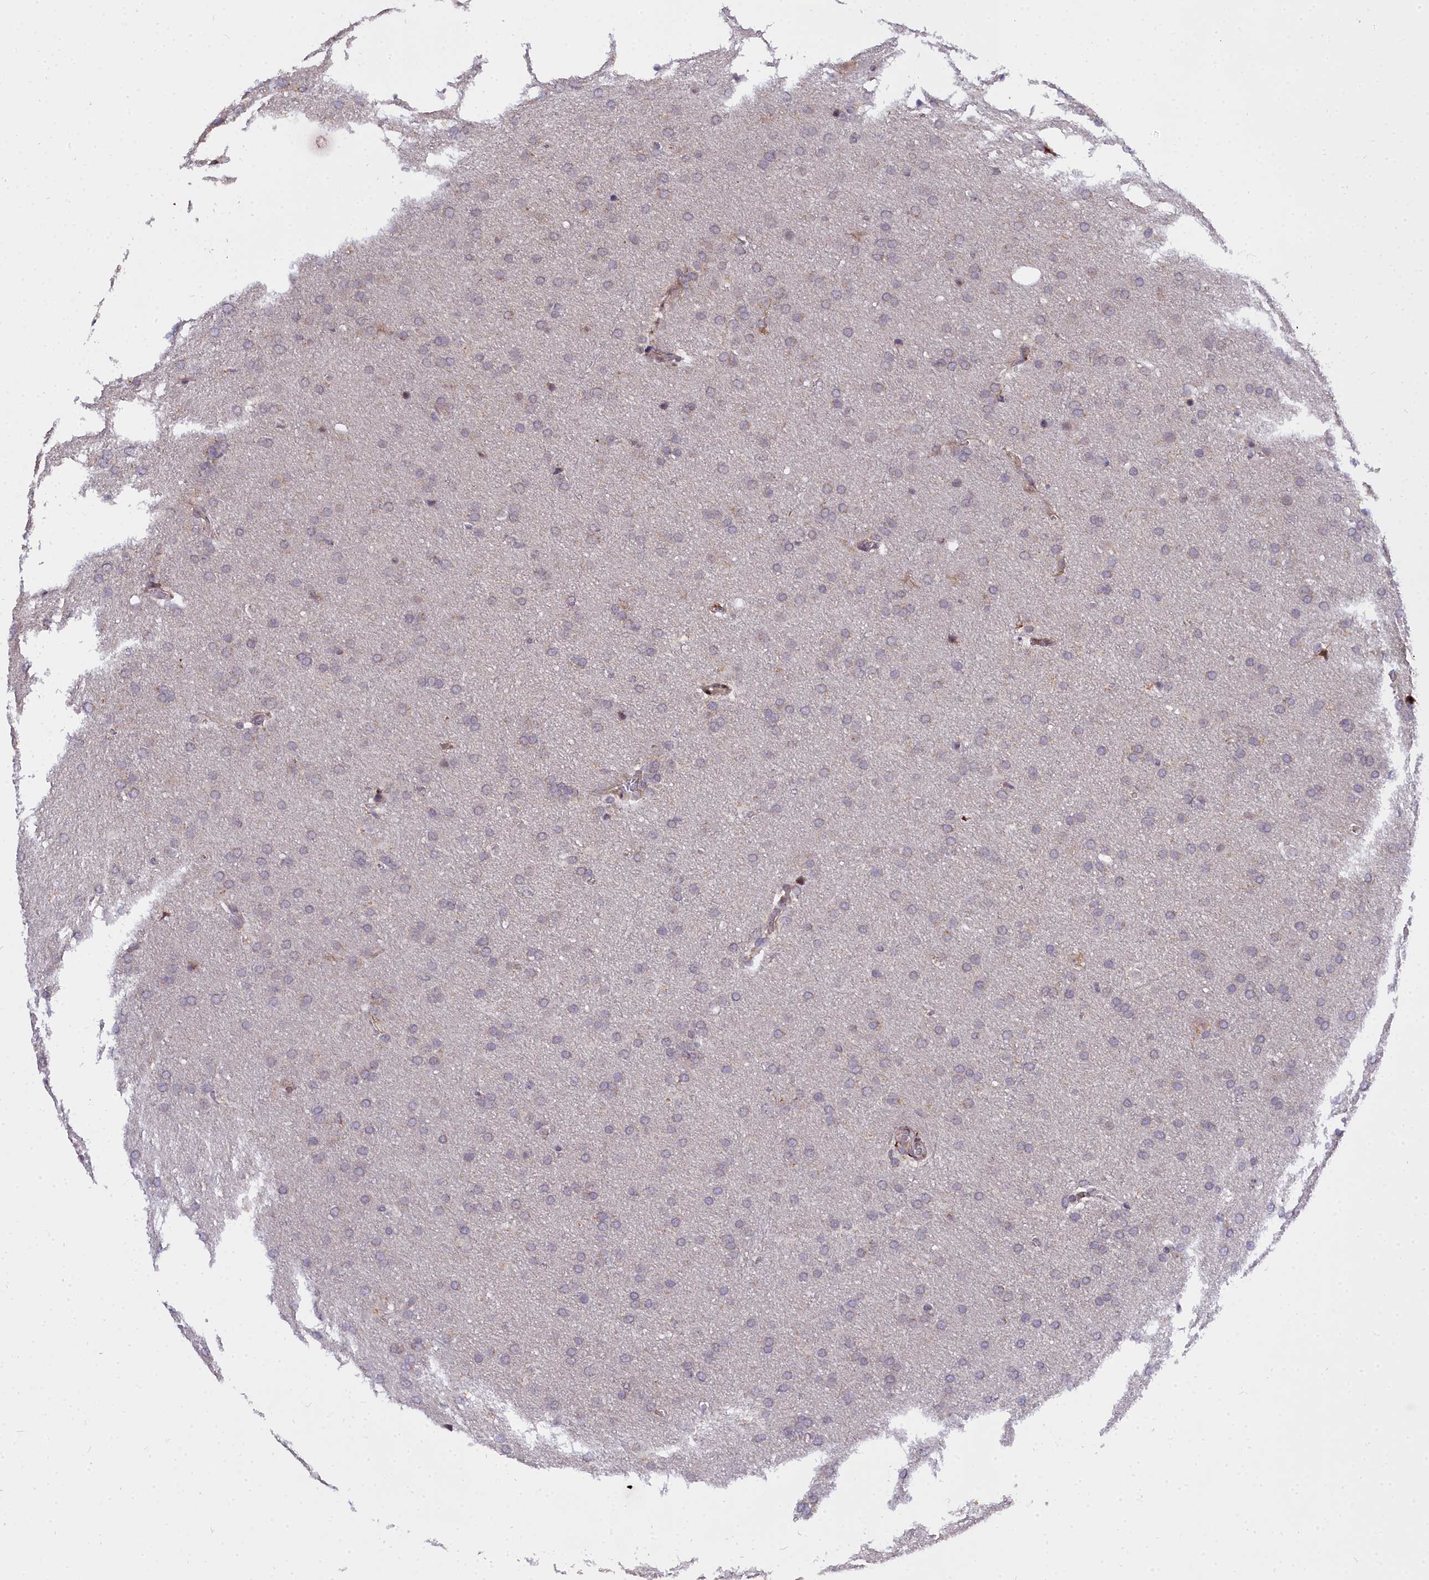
{"staining": {"intensity": "negative", "quantity": "none", "location": "none"}, "tissue": "glioma", "cell_type": "Tumor cells", "image_type": "cancer", "snomed": [{"axis": "morphology", "description": "Glioma, malignant, Low grade"}, {"axis": "topography", "description": "Brain"}], "caption": "This is an immunohistochemistry (IHC) histopathology image of human glioma. There is no expression in tumor cells.", "gene": "MRPS11", "patient": {"sex": "female", "age": 32}}